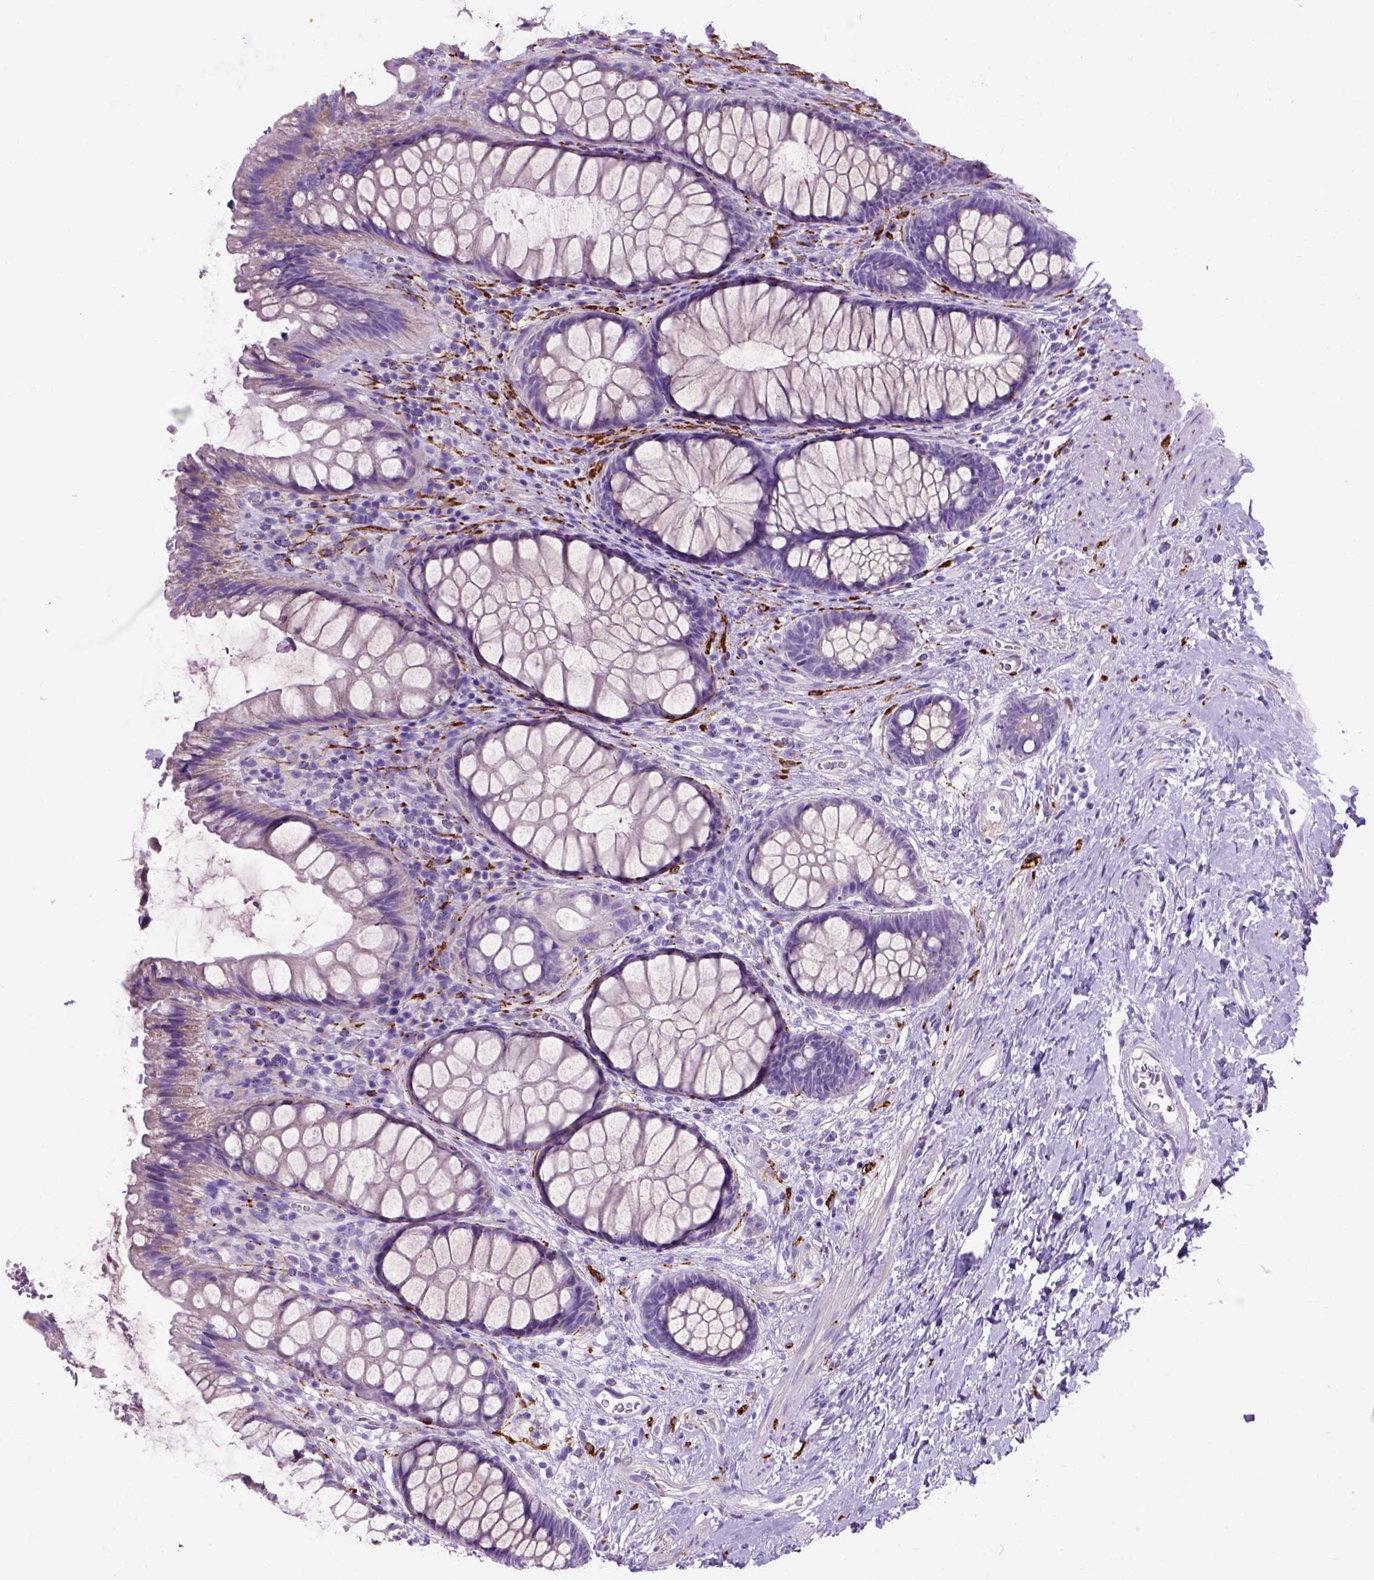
{"staining": {"intensity": "negative", "quantity": "none", "location": "none"}, "tissue": "rectum", "cell_type": "Glandular cells", "image_type": "normal", "snomed": [{"axis": "morphology", "description": "Normal tissue, NOS"}, {"axis": "topography", "description": "Smooth muscle"}, {"axis": "topography", "description": "Rectum"}], "caption": "Immunohistochemistry (IHC) micrograph of benign human rectum stained for a protein (brown), which displays no expression in glandular cells.", "gene": "MAPT", "patient": {"sex": "male", "age": 53}}